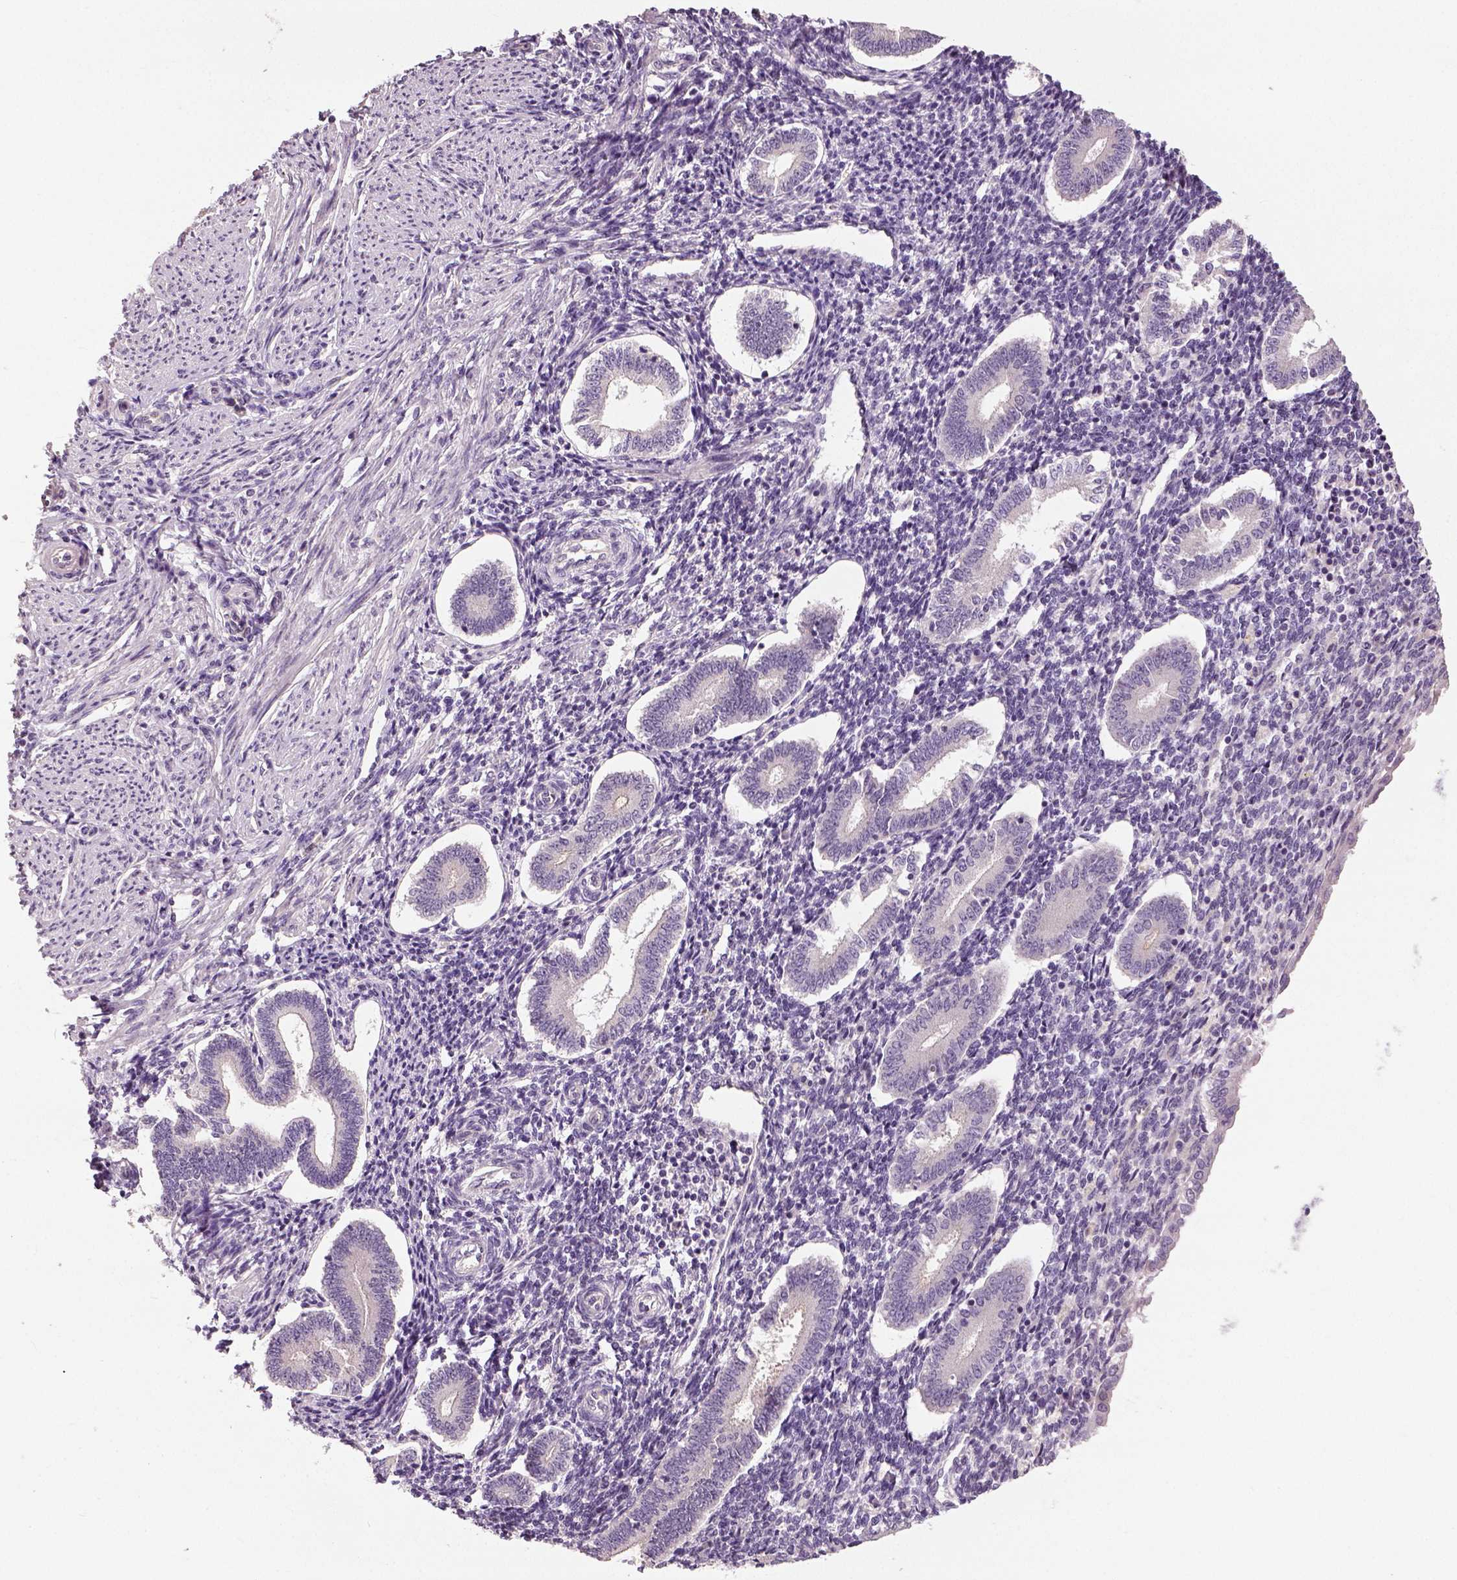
{"staining": {"intensity": "negative", "quantity": "none", "location": "none"}, "tissue": "endometrium", "cell_type": "Cells in endometrial stroma", "image_type": "normal", "snomed": [{"axis": "morphology", "description": "Normal tissue, NOS"}, {"axis": "topography", "description": "Endometrium"}], "caption": "The immunohistochemistry photomicrograph has no significant positivity in cells in endometrial stroma of endometrium. (DAB immunohistochemistry visualized using brightfield microscopy, high magnification).", "gene": "NECAB1", "patient": {"sex": "female", "age": 40}}